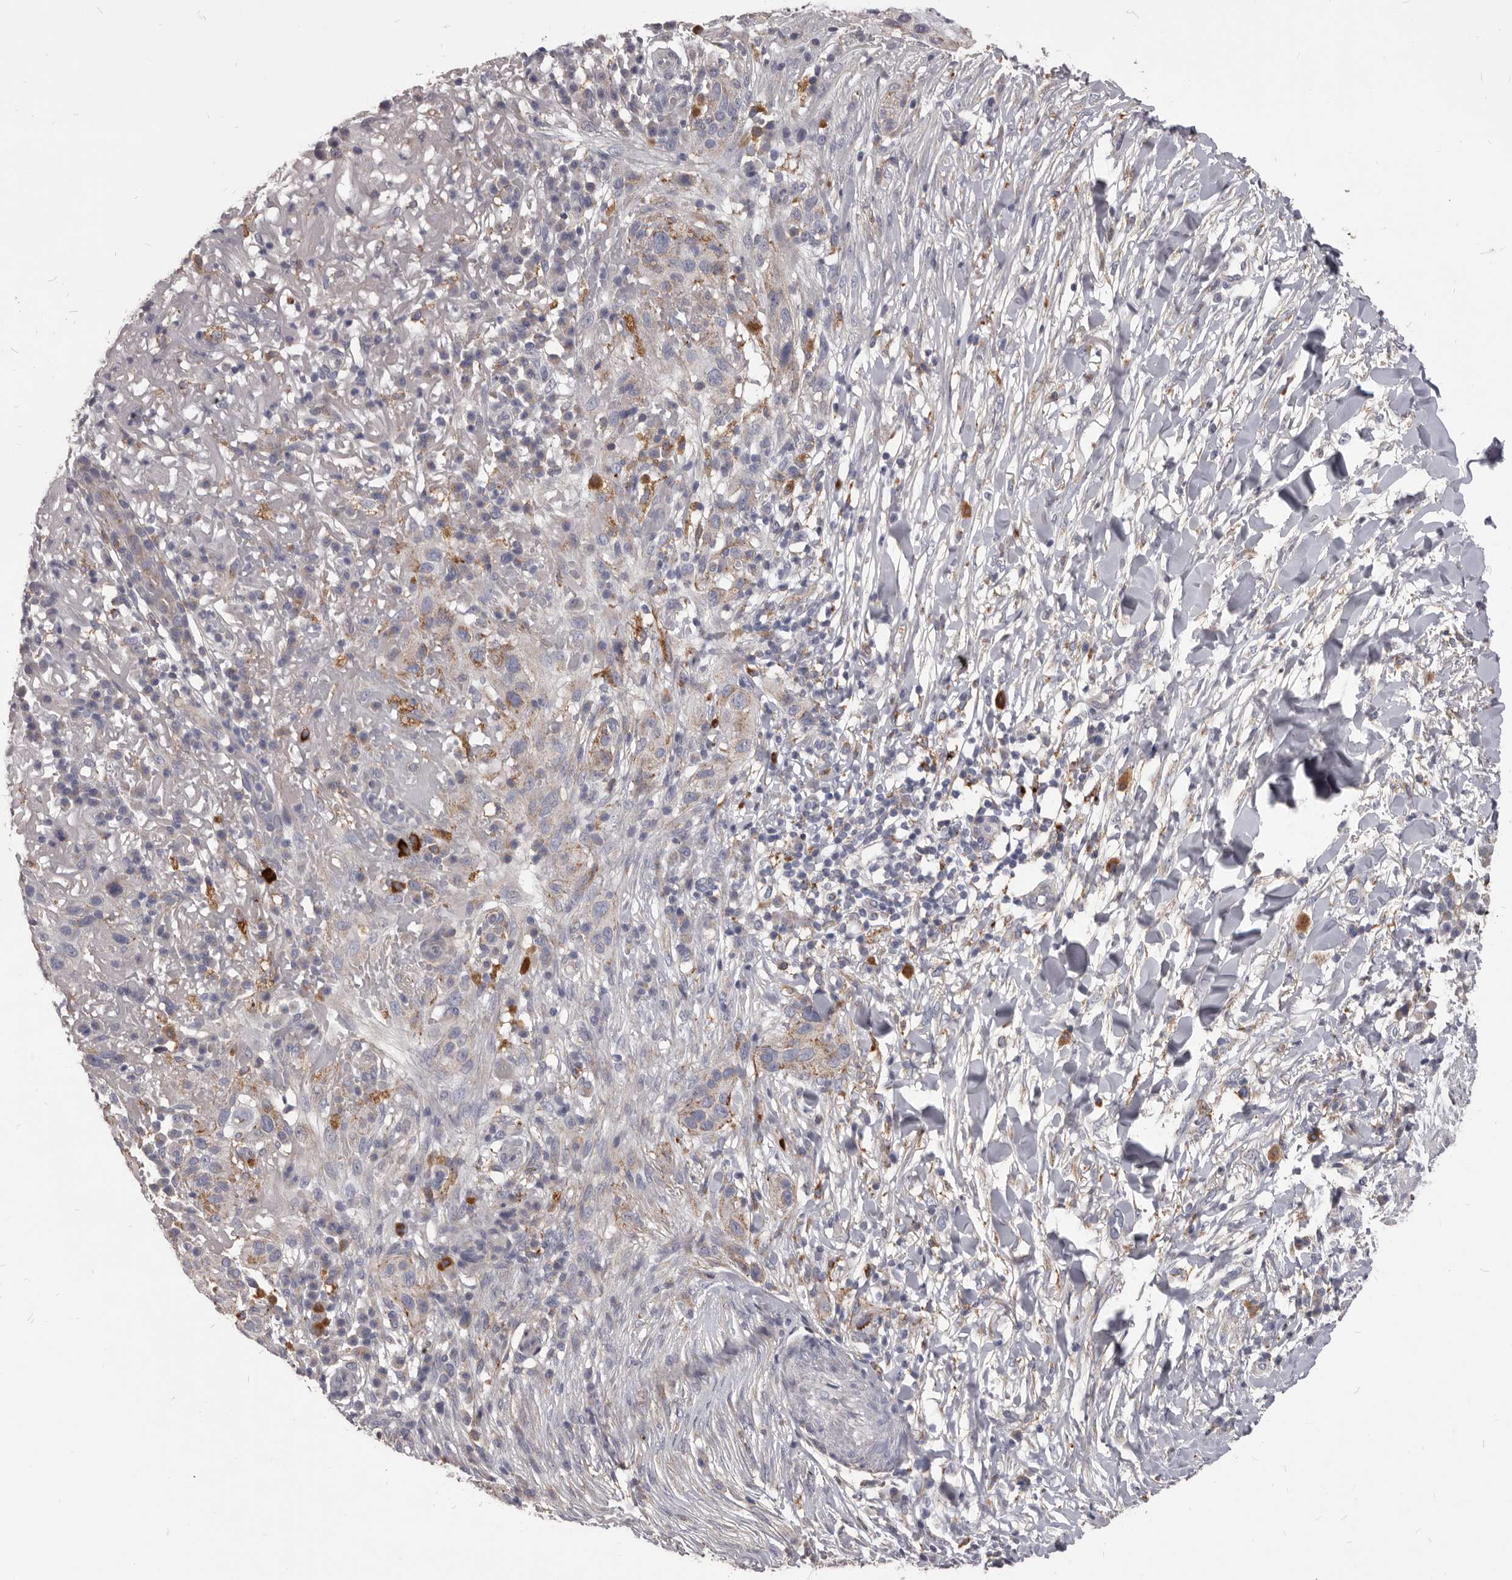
{"staining": {"intensity": "weak", "quantity": ">75%", "location": "cytoplasmic/membranous"}, "tissue": "skin cancer", "cell_type": "Tumor cells", "image_type": "cancer", "snomed": [{"axis": "morphology", "description": "Normal tissue, NOS"}, {"axis": "morphology", "description": "Squamous cell carcinoma, NOS"}, {"axis": "topography", "description": "Skin"}], "caption": "Human skin squamous cell carcinoma stained with a protein marker shows weak staining in tumor cells.", "gene": "PI4K2A", "patient": {"sex": "female", "age": 96}}